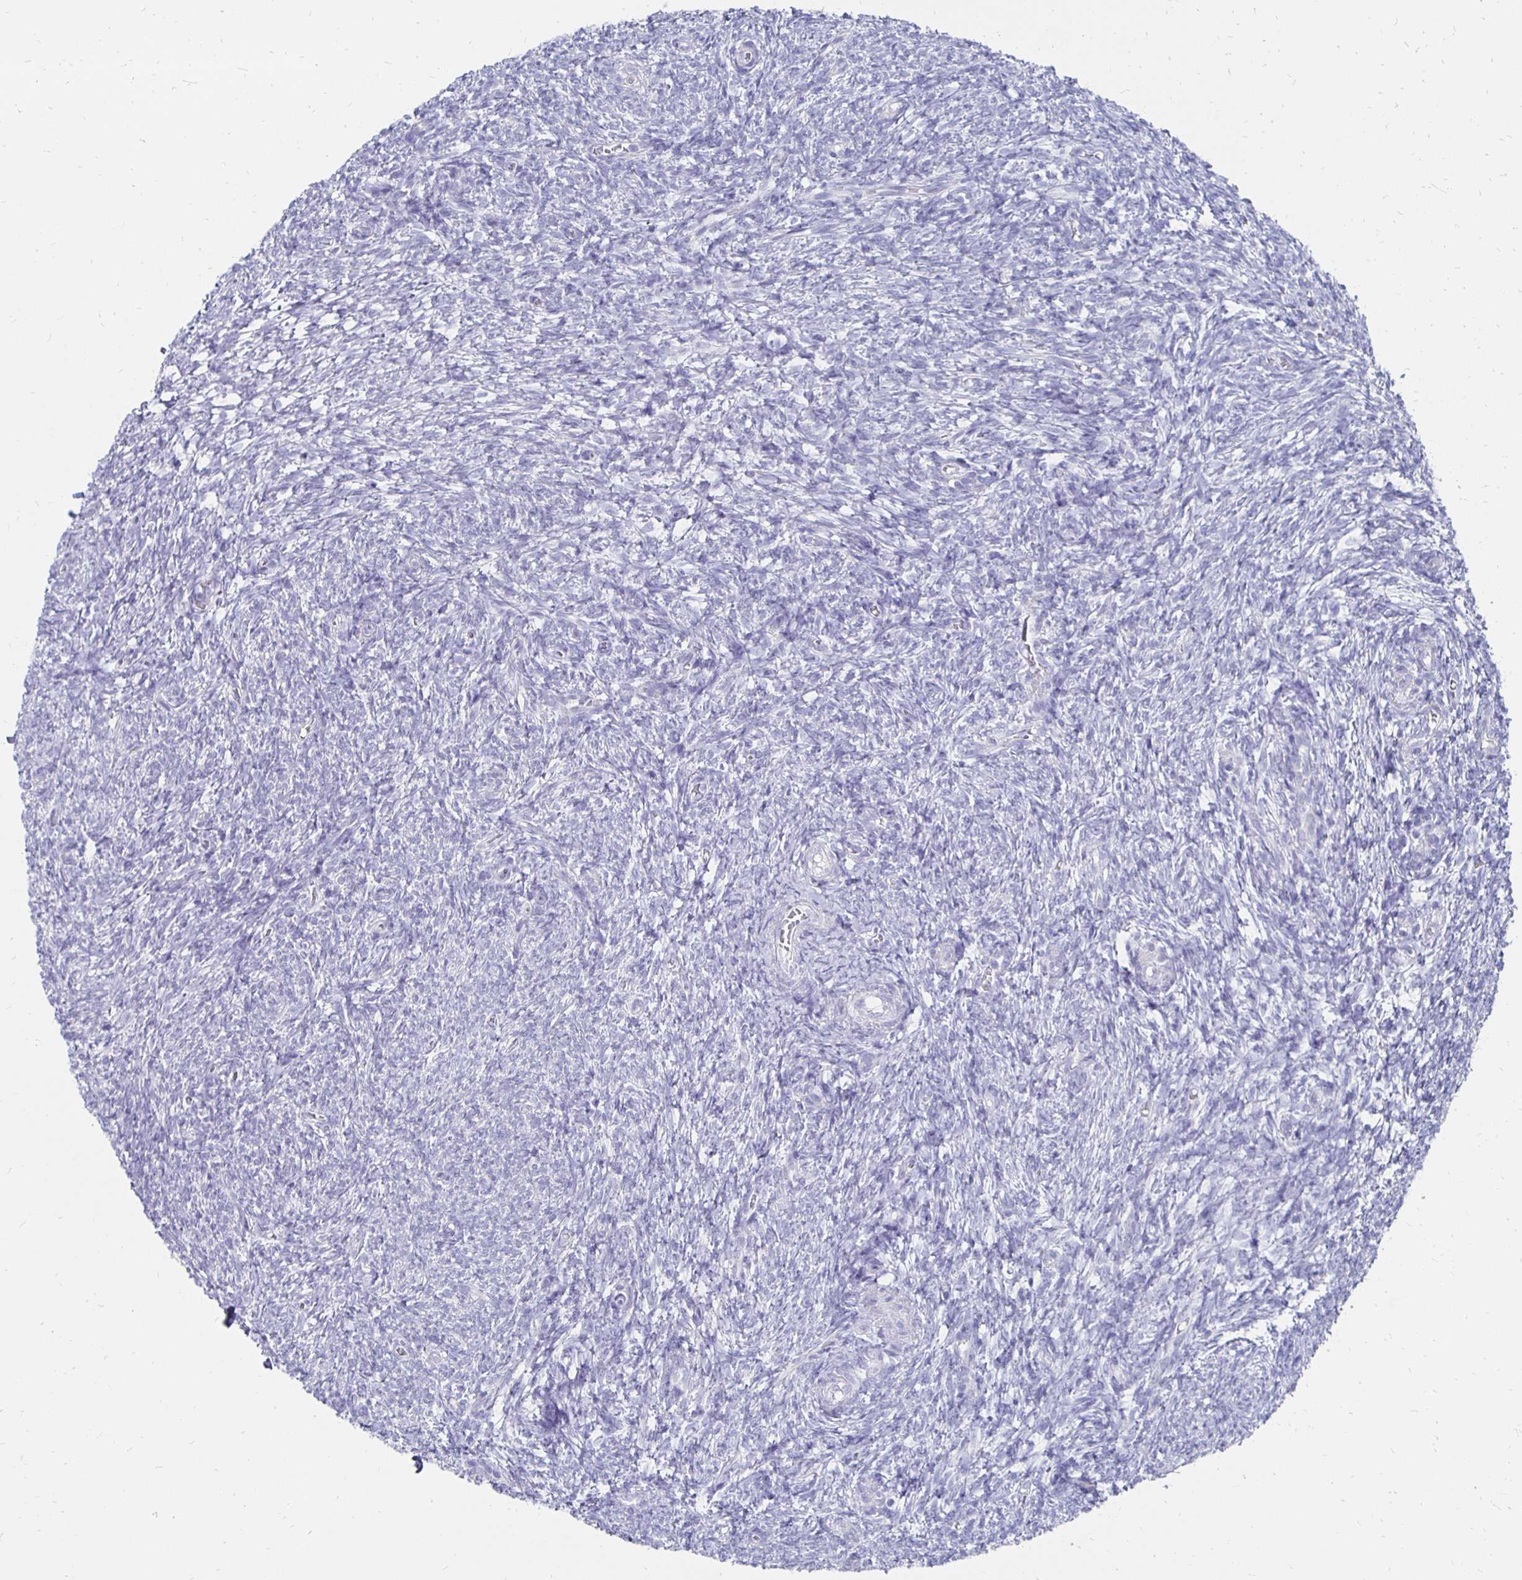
{"staining": {"intensity": "negative", "quantity": "none", "location": "none"}, "tissue": "ovary", "cell_type": "Follicle cells", "image_type": "normal", "snomed": [{"axis": "morphology", "description": "Normal tissue, NOS"}, {"axis": "topography", "description": "Ovary"}], "caption": "Human ovary stained for a protein using immunohistochemistry shows no staining in follicle cells.", "gene": "SYCP3", "patient": {"sex": "female", "age": 39}}